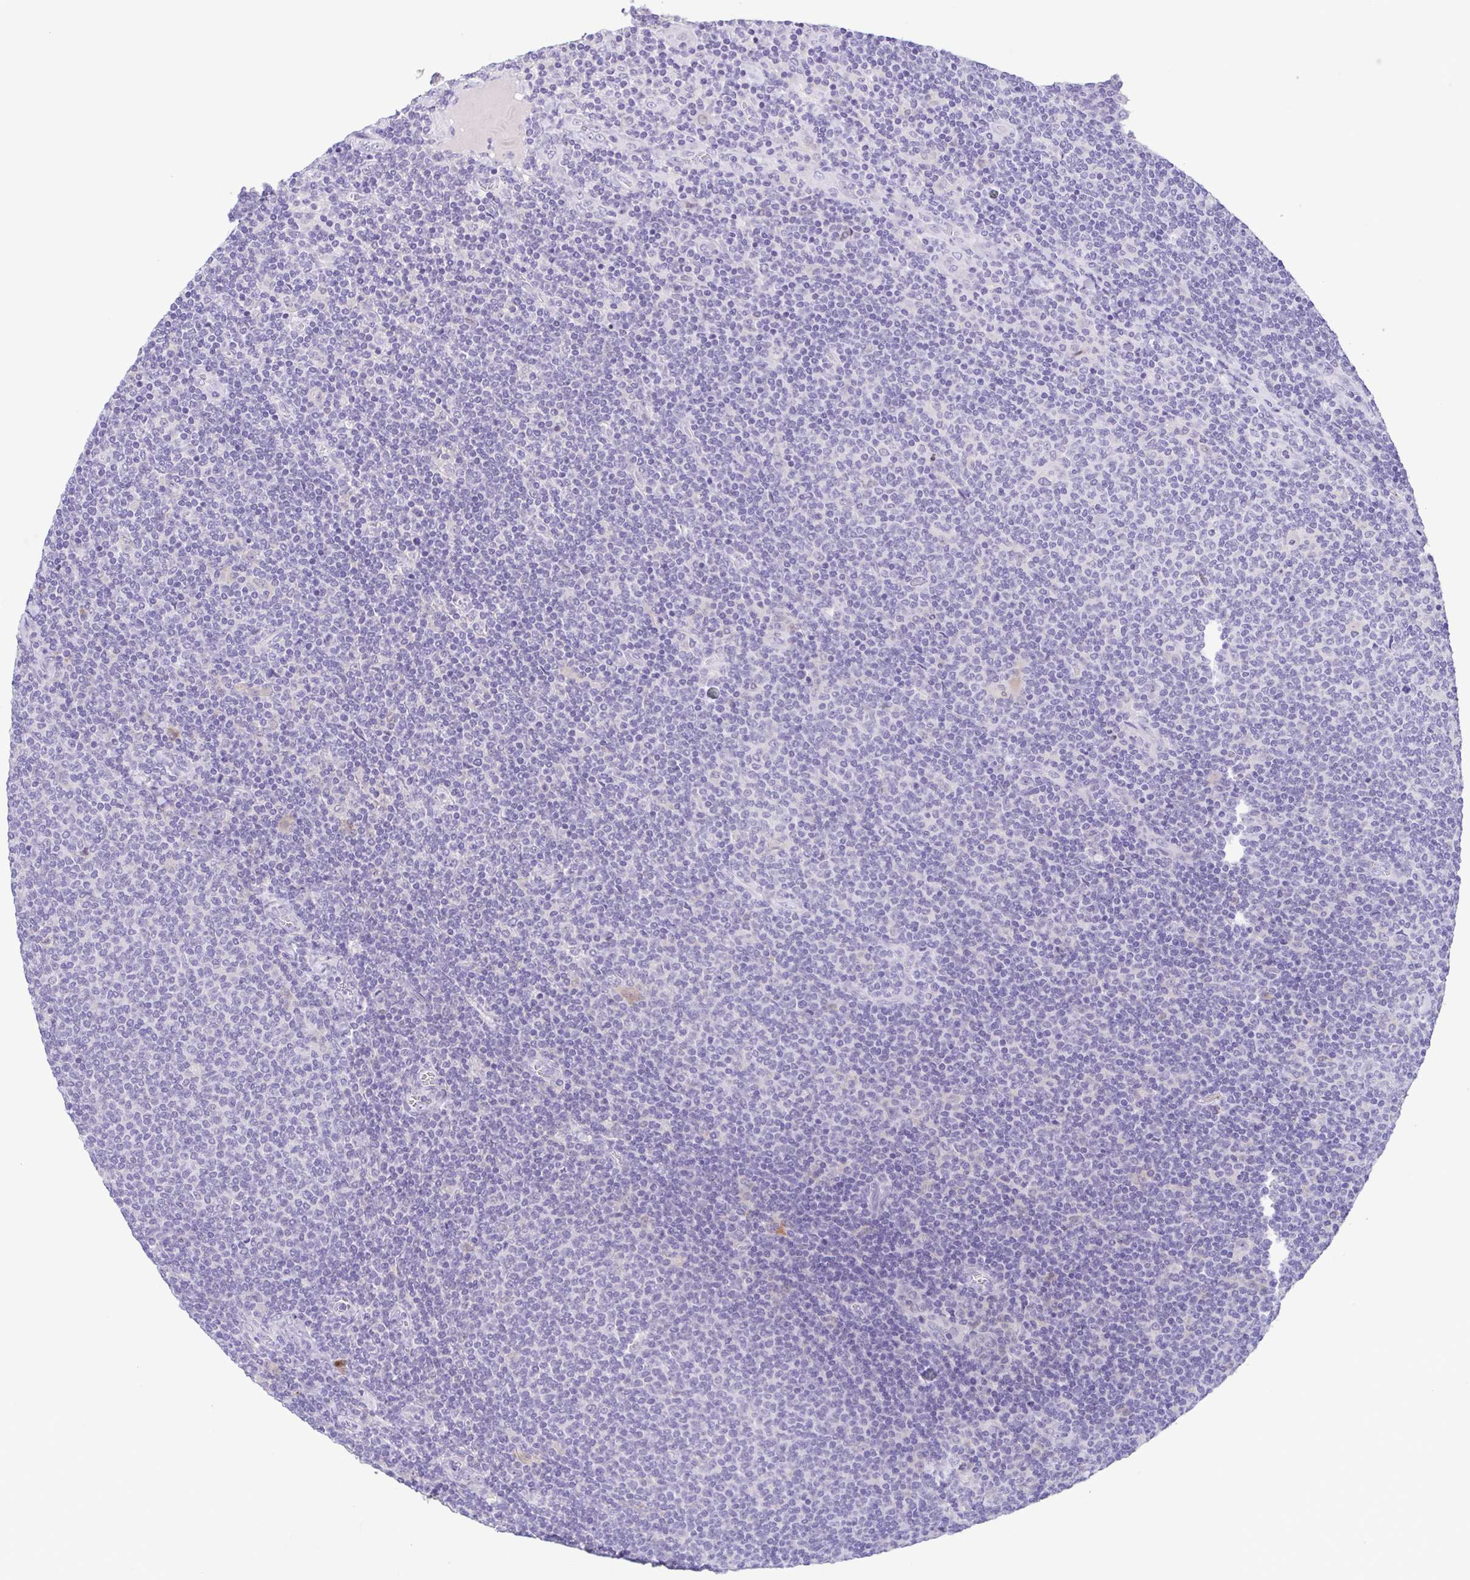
{"staining": {"intensity": "negative", "quantity": "none", "location": "none"}, "tissue": "lymphoma", "cell_type": "Tumor cells", "image_type": "cancer", "snomed": [{"axis": "morphology", "description": "Malignant lymphoma, non-Hodgkin's type, Low grade"}, {"axis": "topography", "description": "Lymph node"}], "caption": "Lymphoma was stained to show a protein in brown. There is no significant positivity in tumor cells.", "gene": "TERT", "patient": {"sex": "male", "age": 52}}